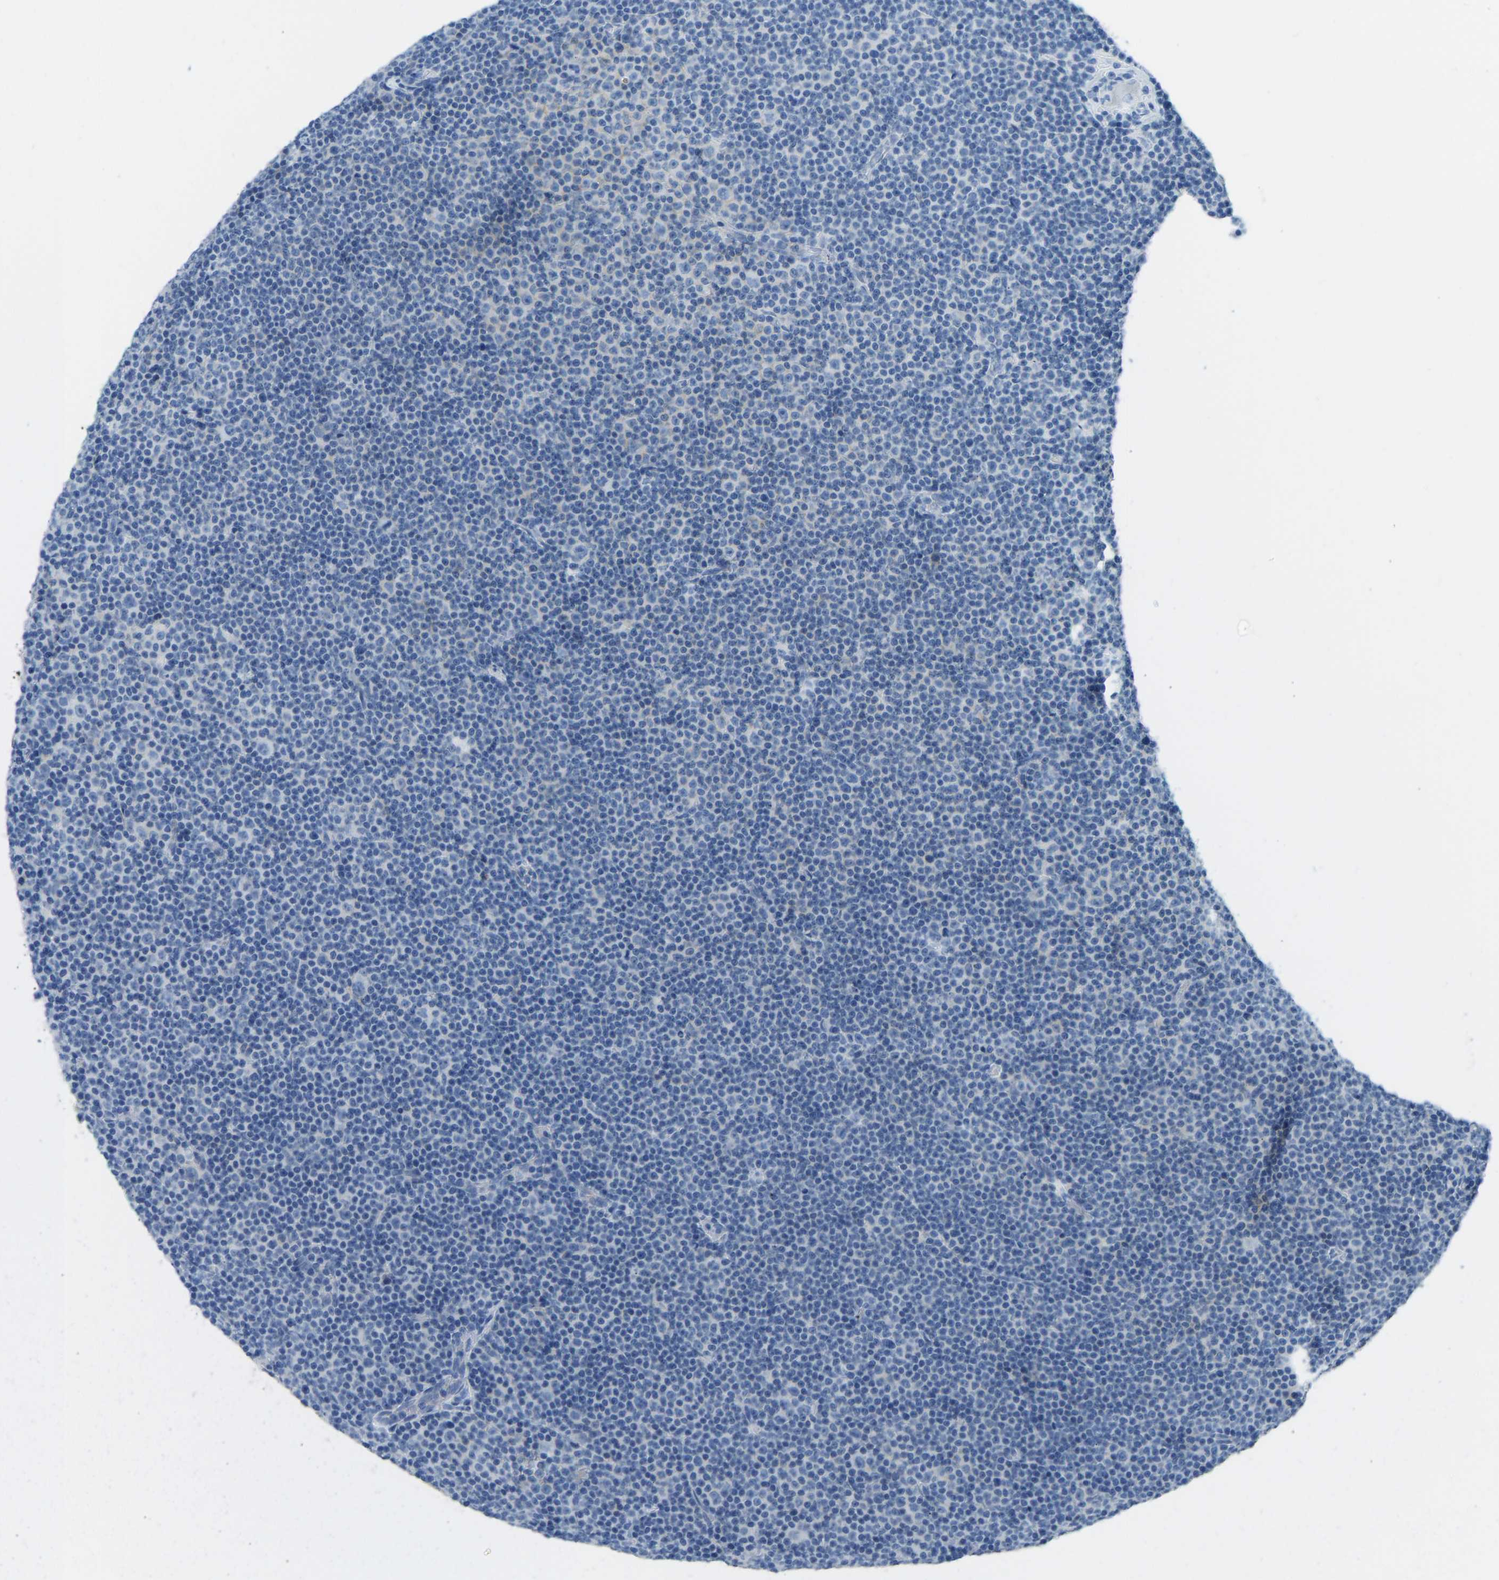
{"staining": {"intensity": "negative", "quantity": "none", "location": "none"}, "tissue": "lymphoma", "cell_type": "Tumor cells", "image_type": "cancer", "snomed": [{"axis": "morphology", "description": "Malignant lymphoma, non-Hodgkin's type, Low grade"}, {"axis": "topography", "description": "Lymph node"}], "caption": "Protein analysis of lymphoma exhibits no significant positivity in tumor cells. (Stains: DAB (3,3'-diaminobenzidine) IHC with hematoxylin counter stain, Microscopy: brightfield microscopy at high magnification).", "gene": "ATP1A1", "patient": {"sex": "female", "age": 67}}